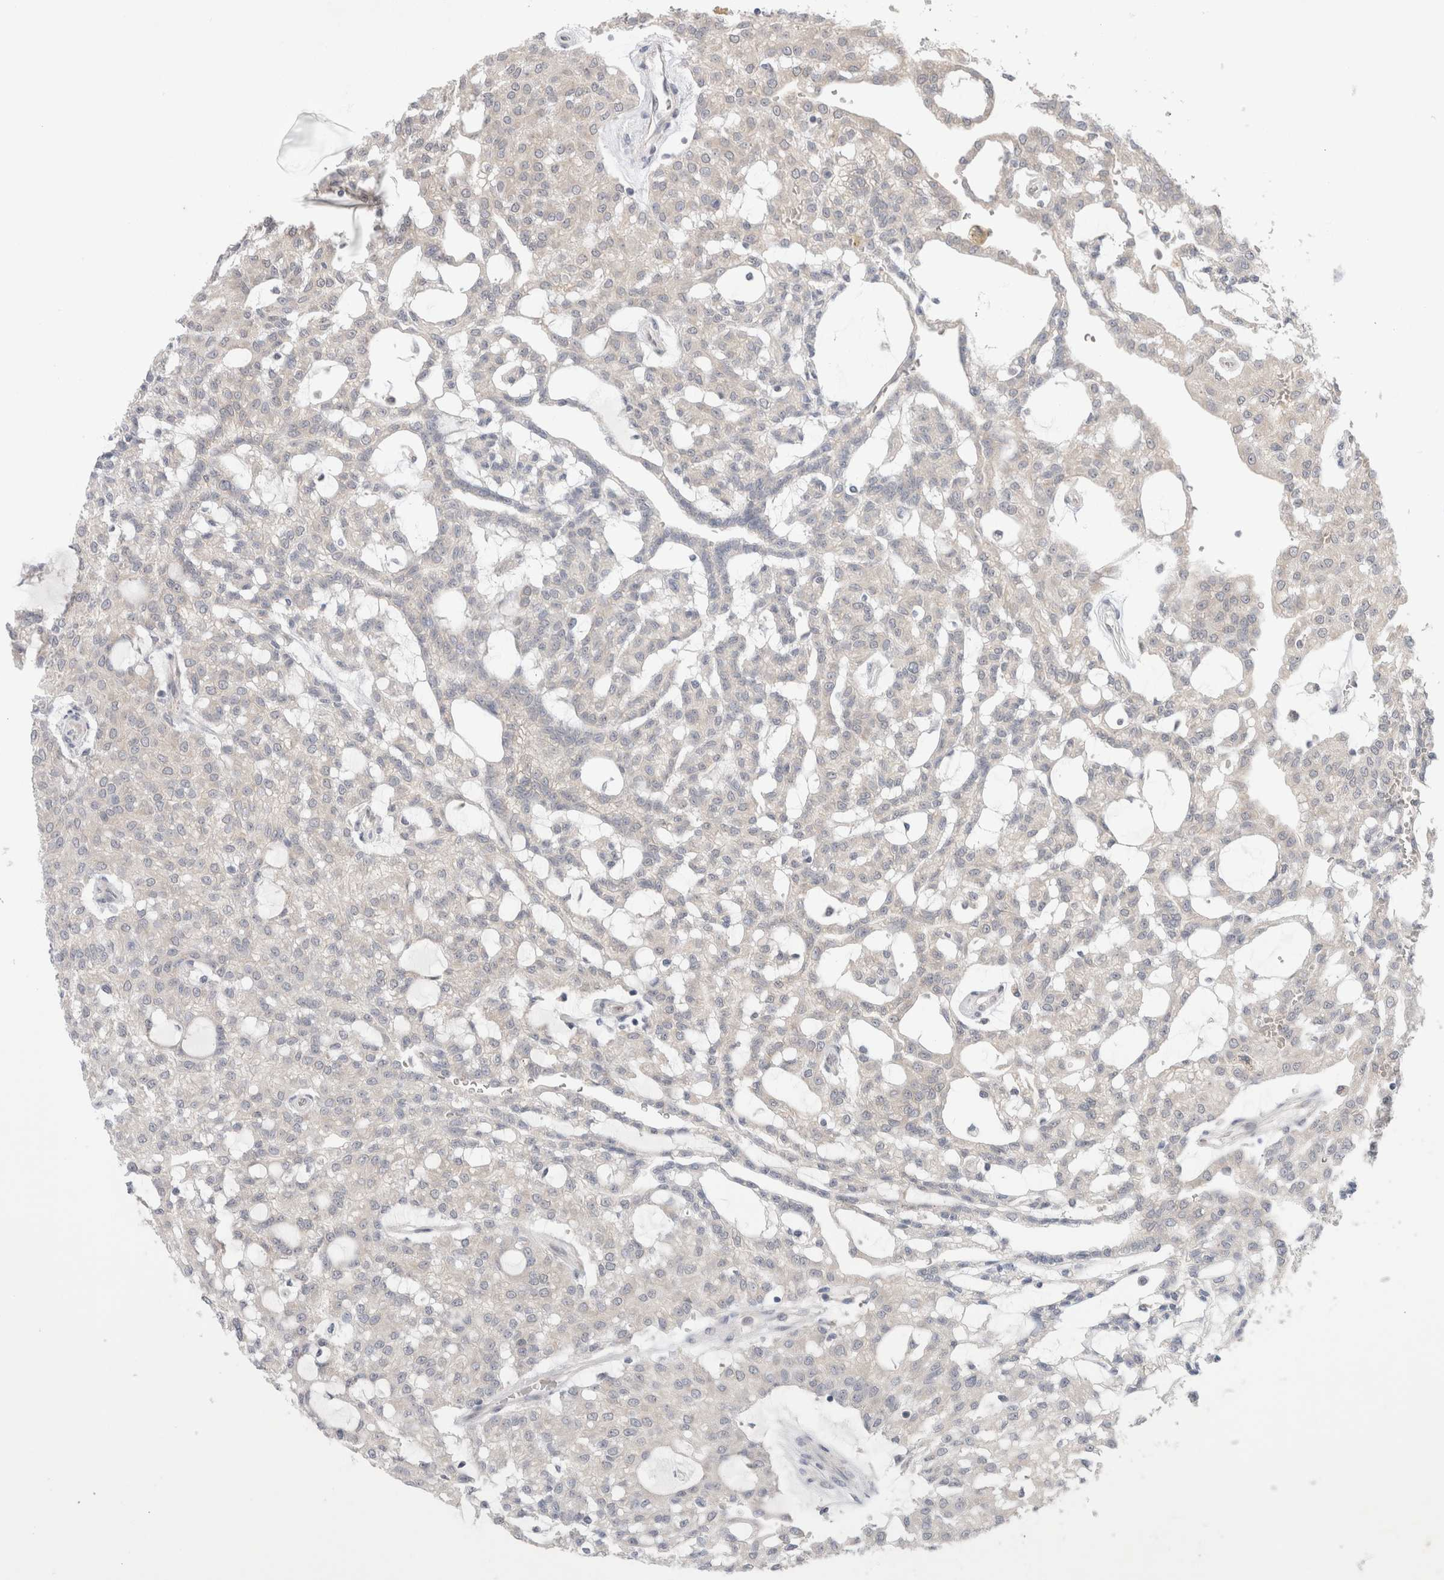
{"staining": {"intensity": "negative", "quantity": "none", "location": "none"}, "tissue": "renal cancer", "cell_type": "Tumor cells", "image_type": "cancer", "snomed": [{"axis": "morphology", "description": "Adenocarcinoma, NOS"}, {"axis": "topography", "description": "Kidney"}], "caption": "Human renal cancer stained for a protein using immunohistochemistry (IHC) reveals no staining in tumor cells.", "gene": "NDOR1", "patient": {"sex": "male", "age": 63}}